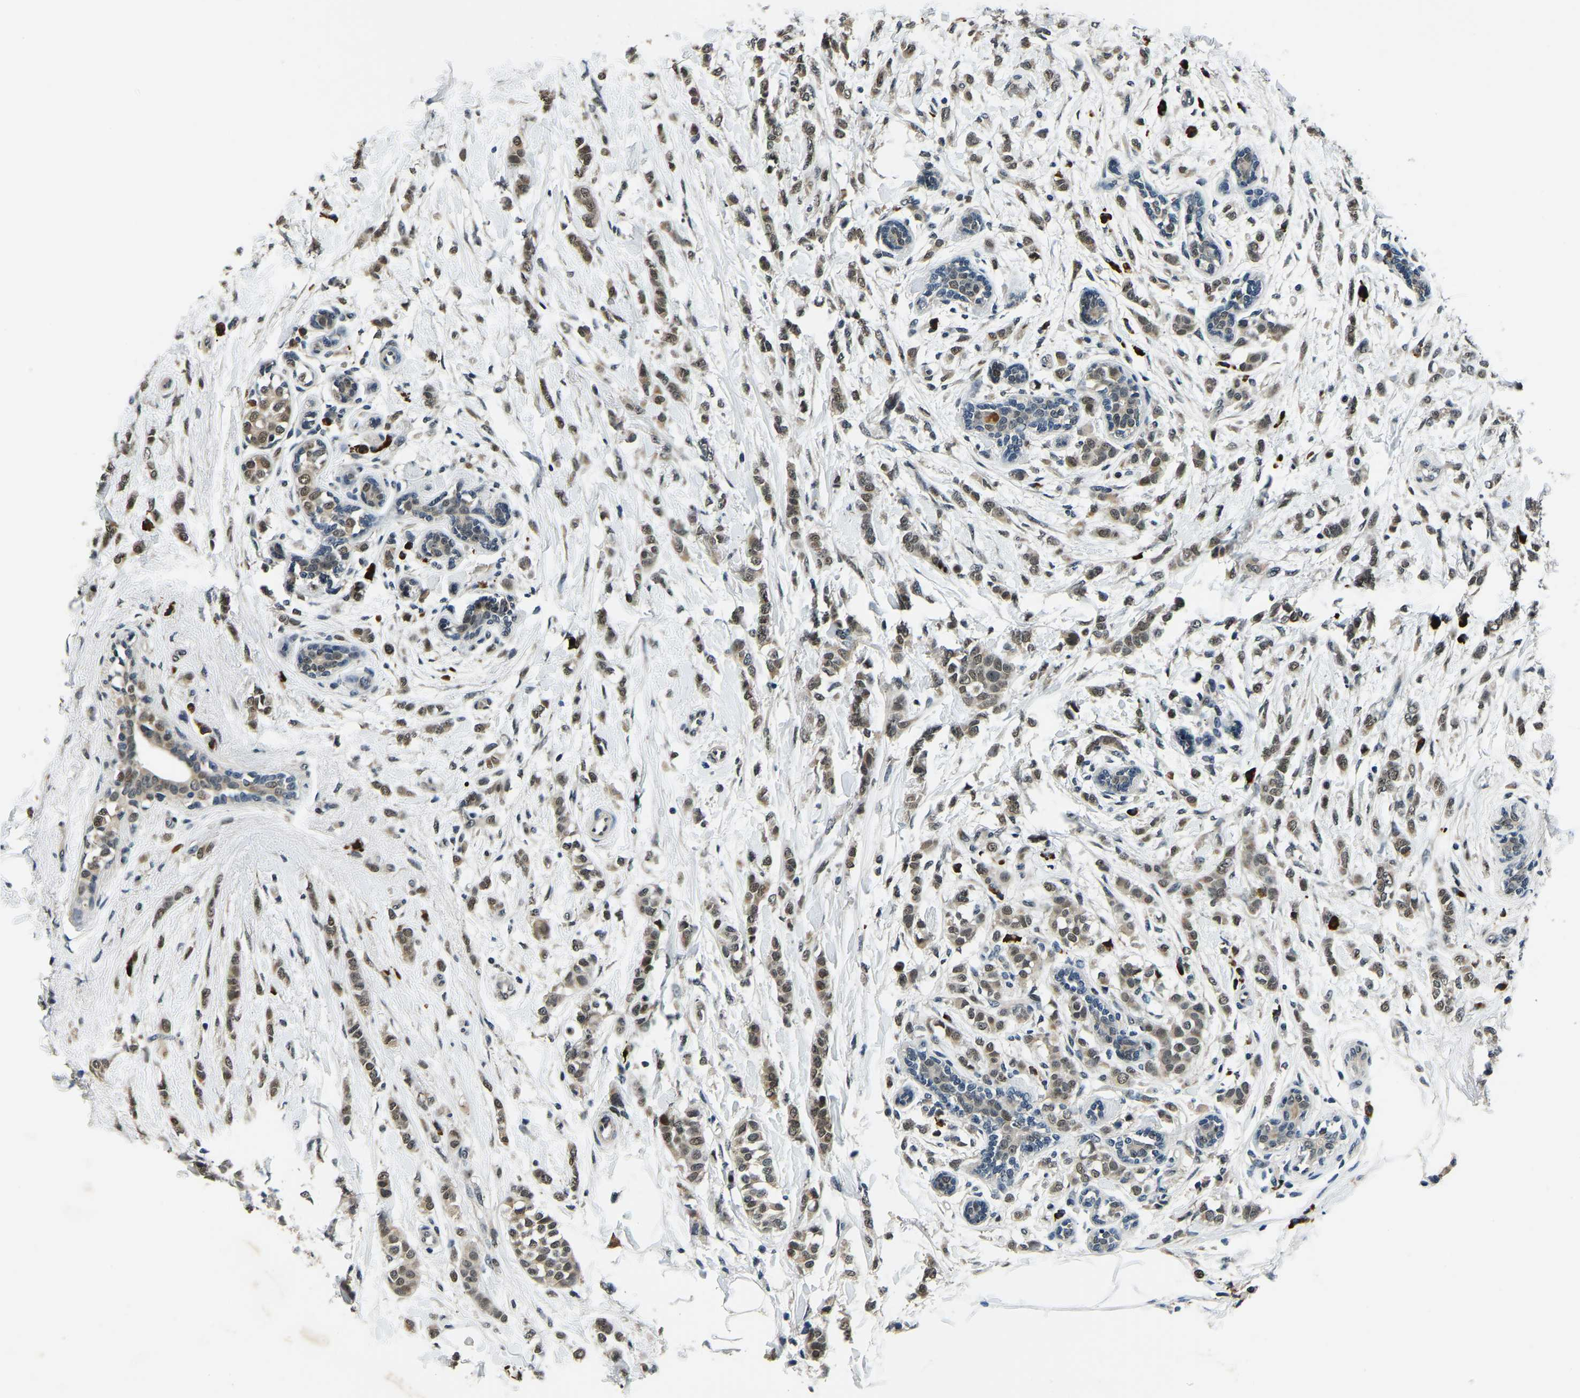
{"staining": {"intensity": "moderate", "quantity": ">75%", "location": "cytoplasmic/membranous,nuclear"}, "tissue": "breast cancer", "cell_type": "Tumor cells", "image_type": "cancer", "snomed": [{"axis": "morphology", "description": "Lobular carcinoma, in situ"}, {"axis": "morphology", "description": "Lobular carcinoma"}, {"axis": "topography", "description": "Breast"}], "caption": "Moderate cytoplasmic/membranous and nuclear positivity is identified in approximately >75% of tumor cells in lobular carcinoma in situ (breast).", "gene": "ING2", "patient": {"sex": "female", "age": 41}}